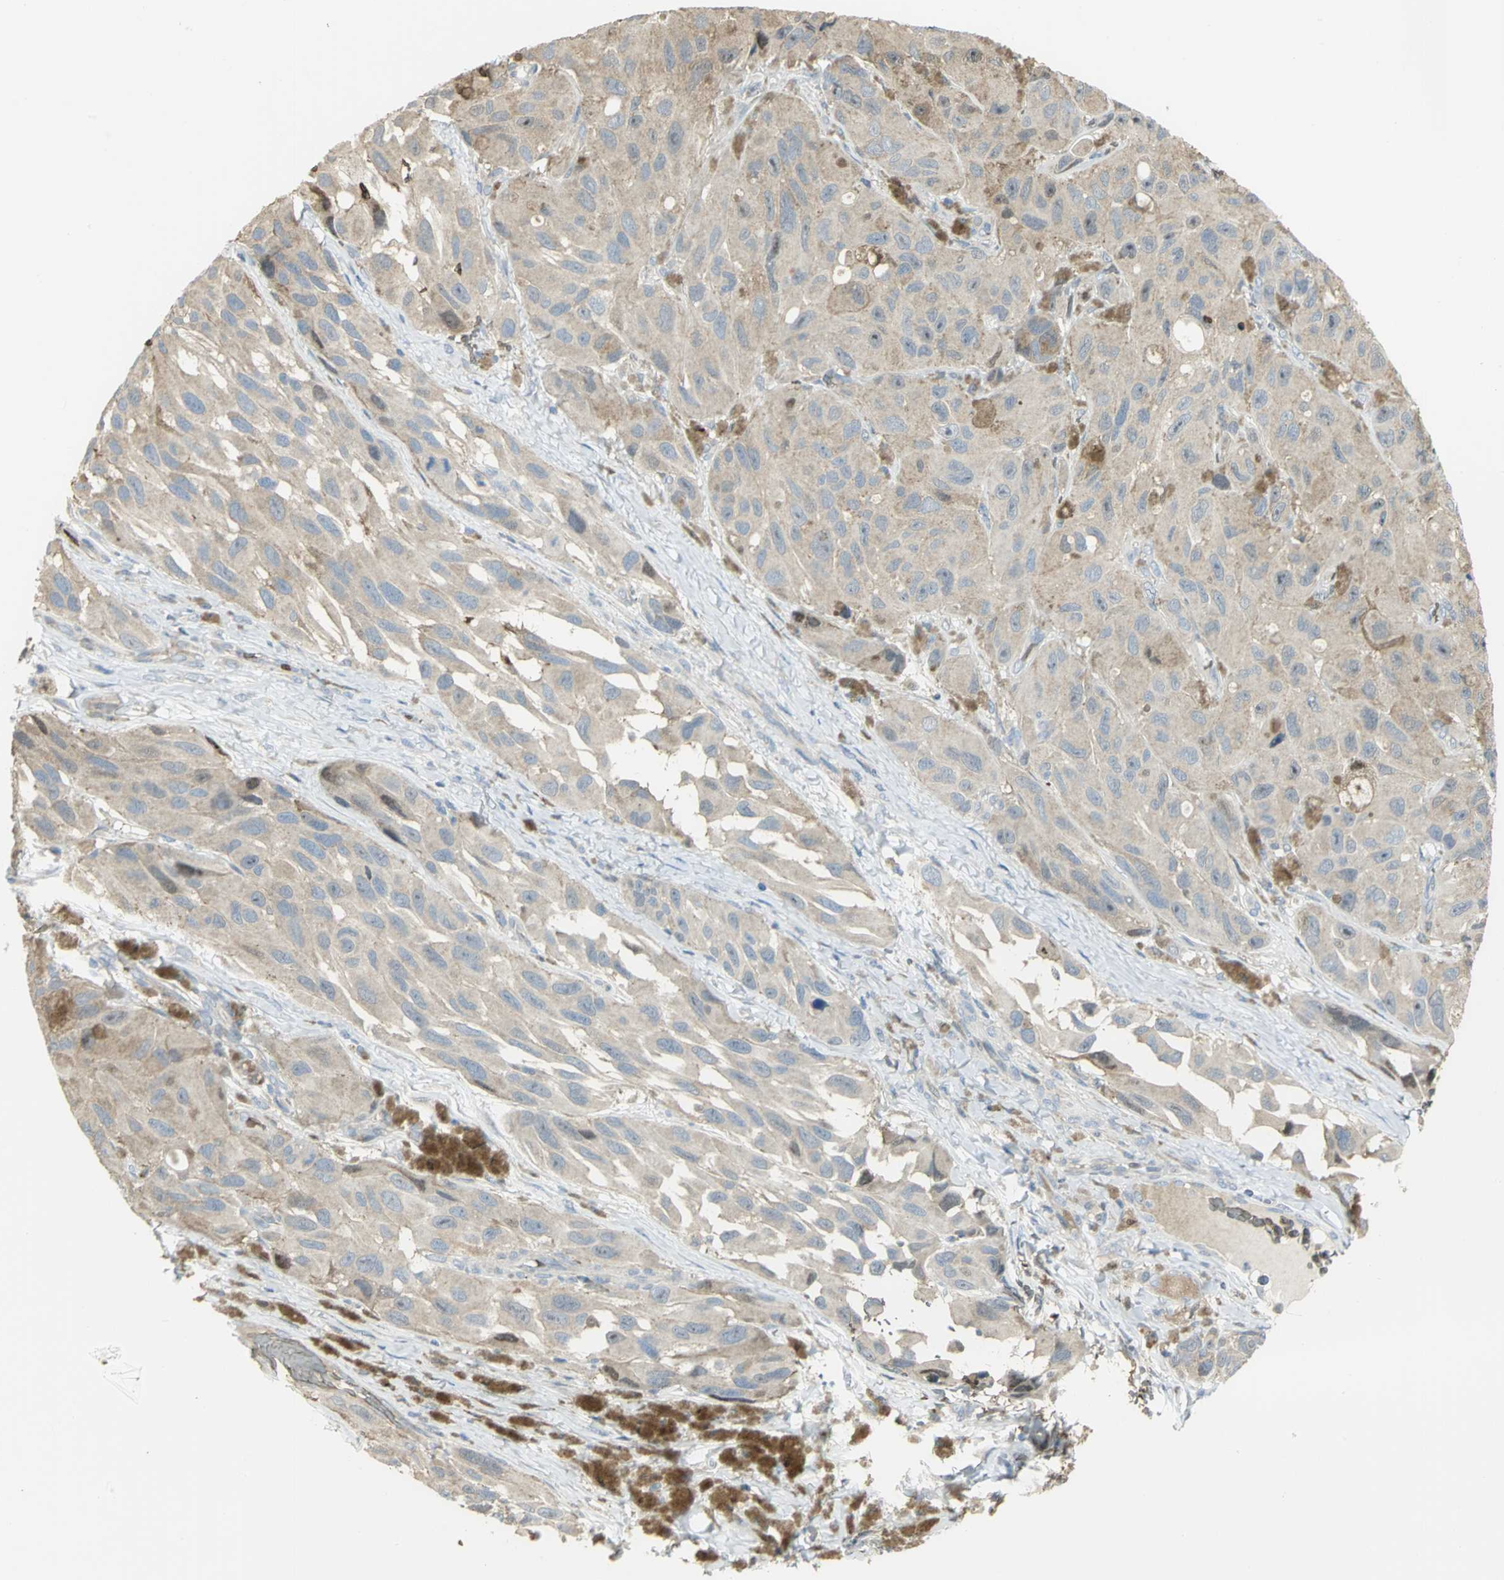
{"staining": {"intensity": "negative", "quantity": "none", "location": "none"}, "tissue": "melanoma", "cell_type": "Tumor cells", "image_type": "cancer", "snomed": [{"axis": "morphology", "description": "Malignant melanoma, NOS"}, {"axis": "topography", "description": "Skin"}], "caption": "This is an immunohistochemistry (IHC) micrograph of human melanoma. There is no positivity in tumor cells.", "gene": "ANK1", "patient": {"sex": "female", "age": 73}}